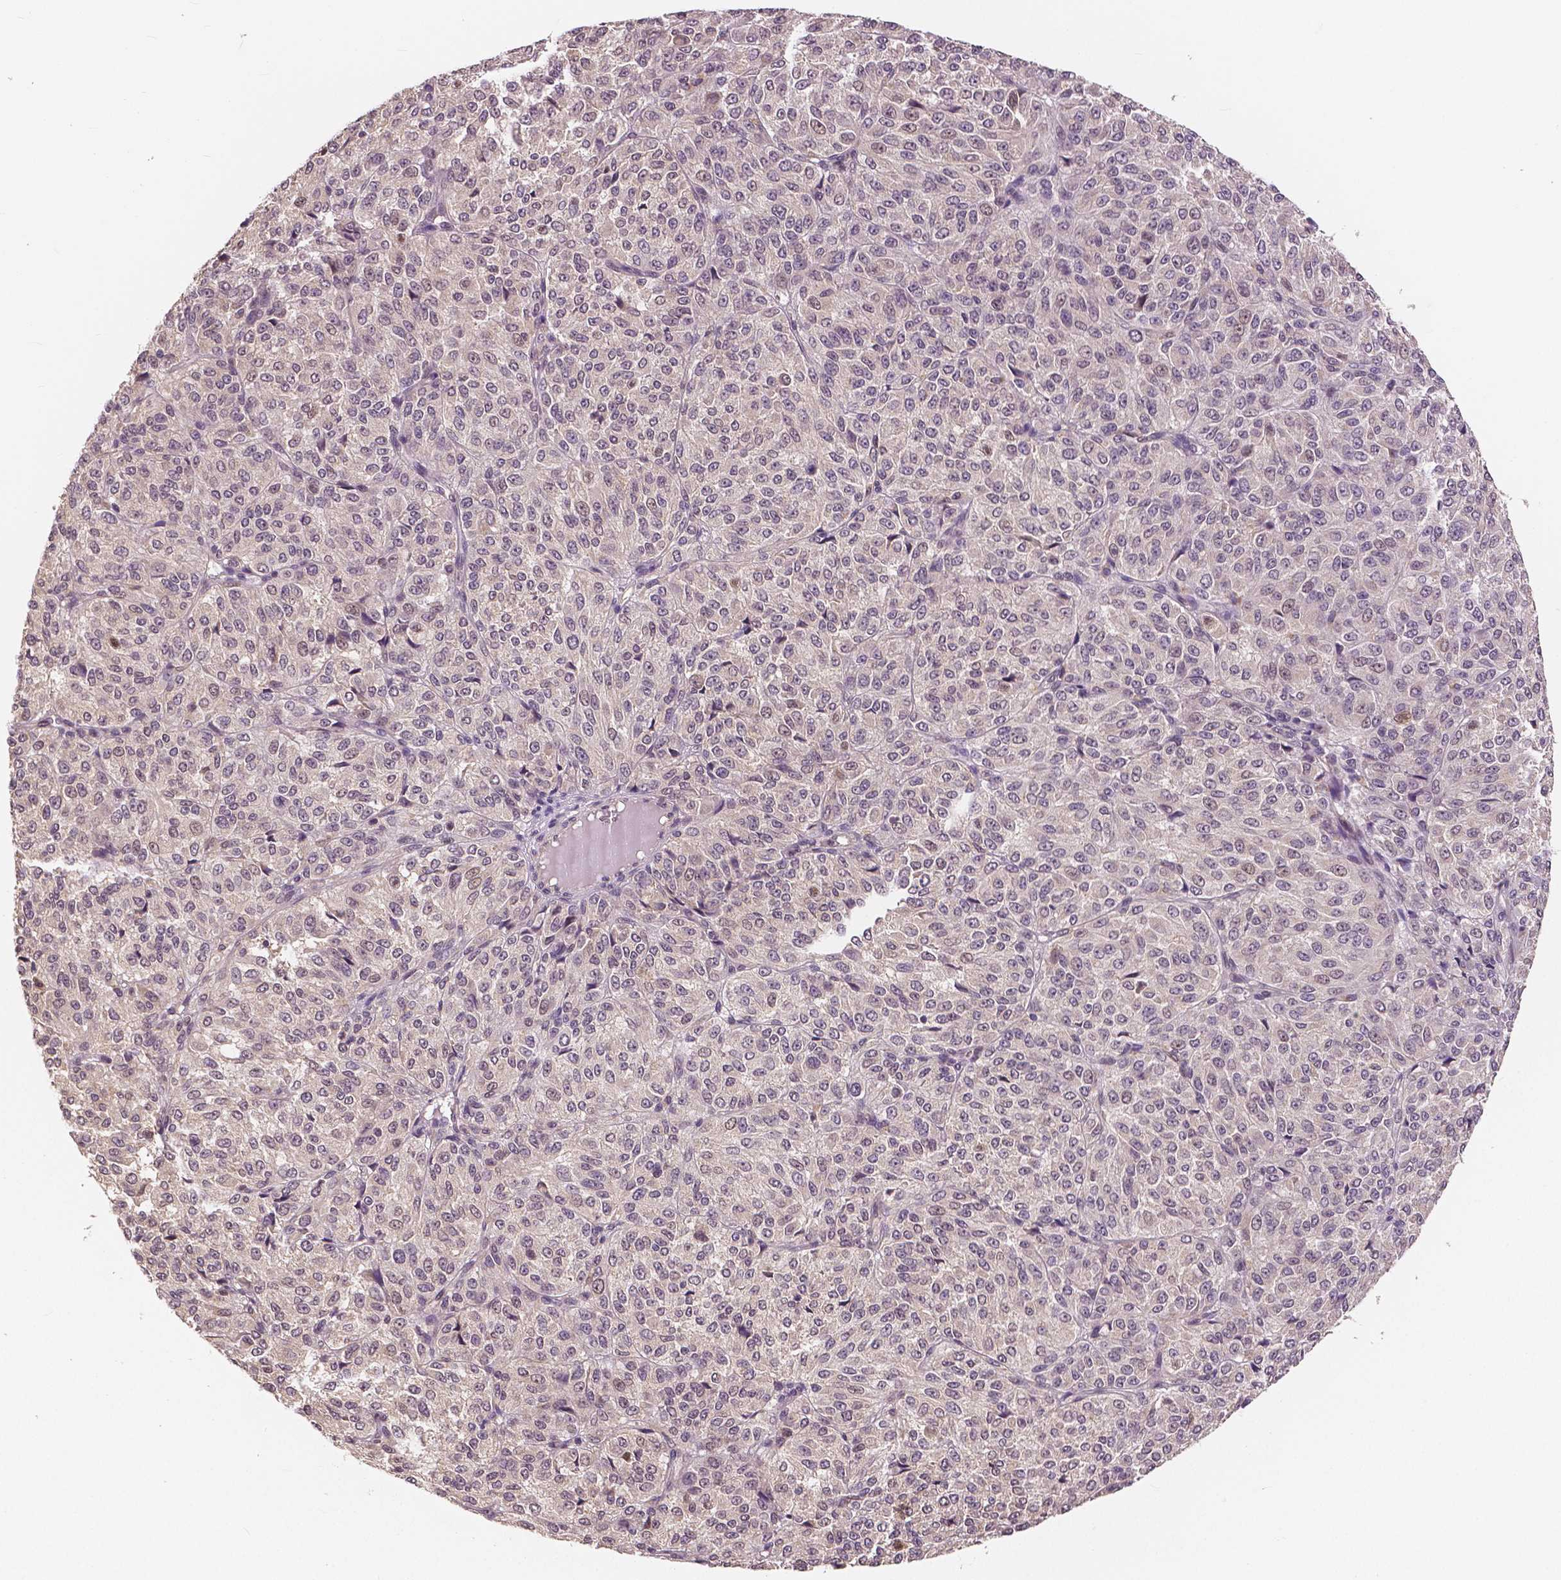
{"staining": {"intensity": "negative", "quantity": "none", "location": "none"}, "tissue": "melanoma", "cell_type": "Tumor cells", "image_type": "cancer", "snomed": [{"axis": "morphology", "description": "Malignant melanoma, Metastatic site"}, {"axis": "topography", "description": "Brain"}], "caption": "Immunohistochemical staining of human melanoma shows no significant positivity in tumor cells.", "gene": "MAP1LC3B", "patient": {"sex": "female", "age": 56}}